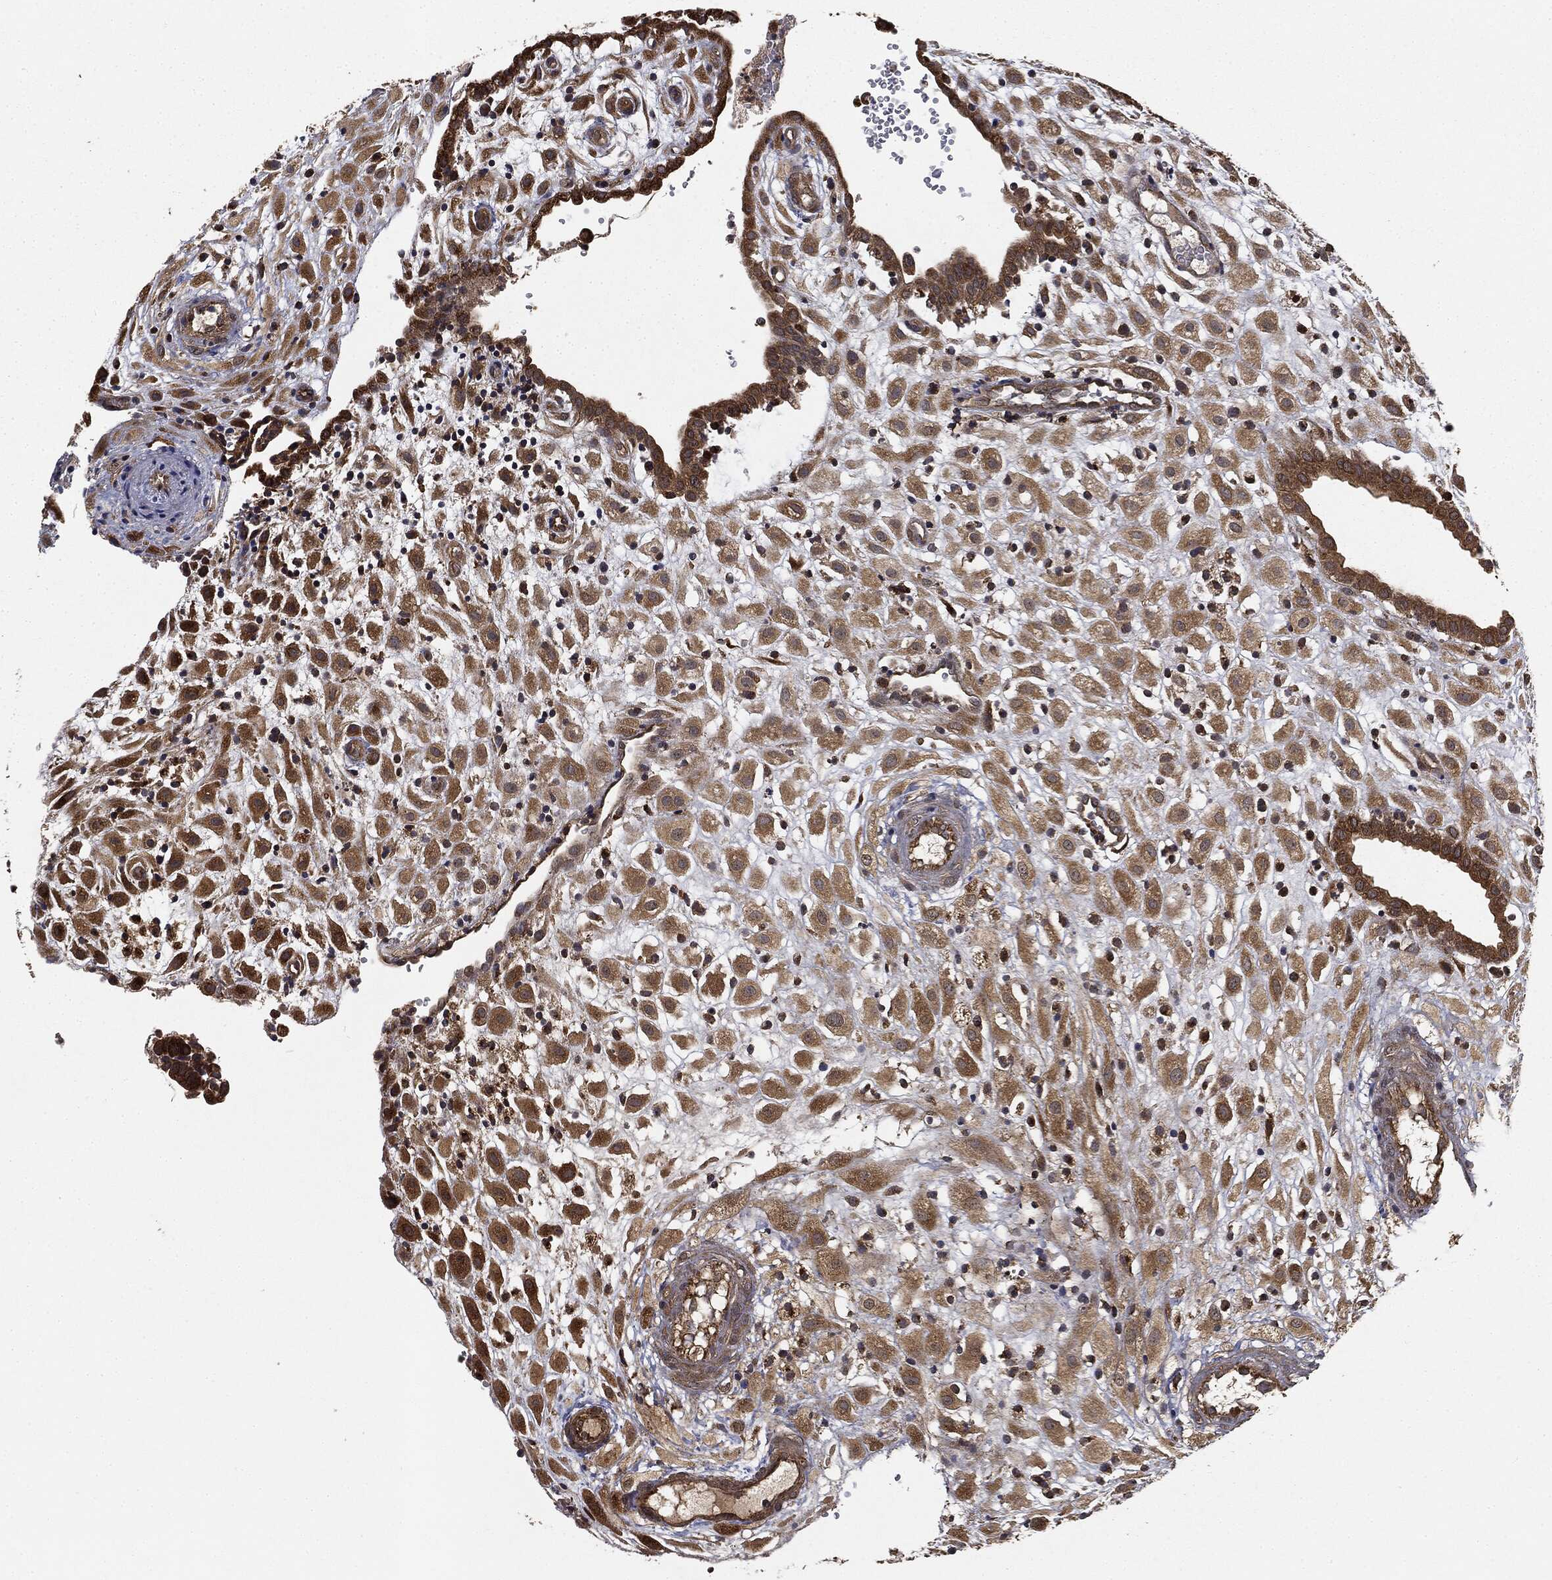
{"staining": {"intensity": "moderate", "quantity": ">75%", "location": "cytoplasmic/membranous"}, "tissue": "placenta", "cell_type": "Decidual cells", "image_type": "normal", "snomed": [{"axis": "morphology", "description": "Normal tissue, NOS"}, {"axis": "topography", "description": "Placenta"}], "caption": "Unremarkable placenta was stained to show a protein in brown. There is medium levels of moderate cytoplasmic/membranous staining in approximately >75% of decidual cells. (Brightfield microscopy of DAB IHC at high magnification).", "gene": "MIER2", "patient": {"sex": "female", "age": 24}}